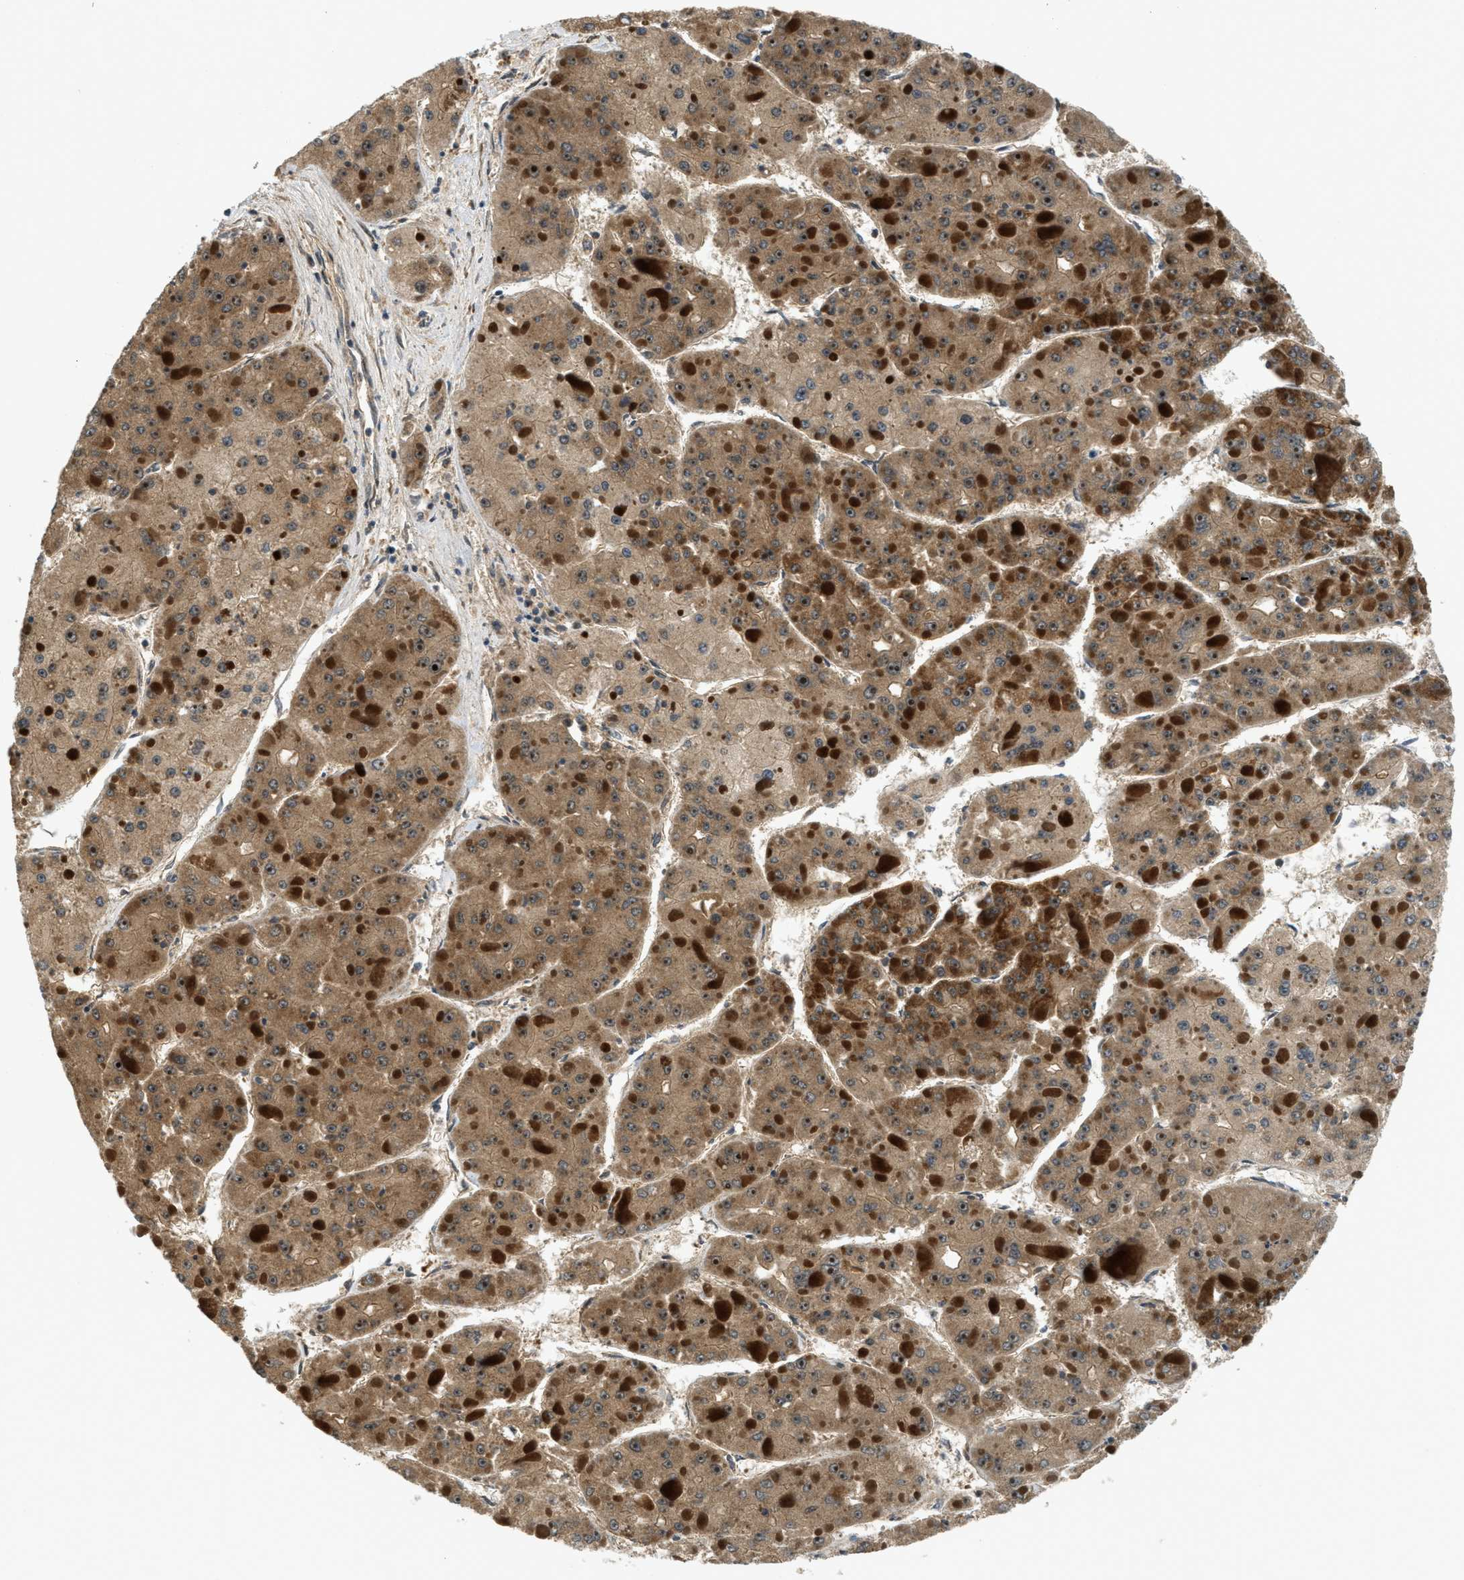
{"staining": {"intensity": "strong", "quantity": "25%-75%", "location": "cytoplasmic/membranous"}, "tissue": "liver cancer", "cell_type": "Tumor cells", "image_type": "cancer", "snomed": [{"axis": "morphology", "description": "Carcinoma, Hepatocellular, NOS"}, {"axis": "topography", "description": "Liver"}], "caption": "Liver hepatocellular carcinoma stained with DAB IHC displays high levels of strong cytoplasmic/membranous expression in approximately 25%-75% of tumor cells. (IHC, brightfield microscopy, high magnification).", "gene": "TRAPPC14", "patient": {"sex": "female", "age": 73}}